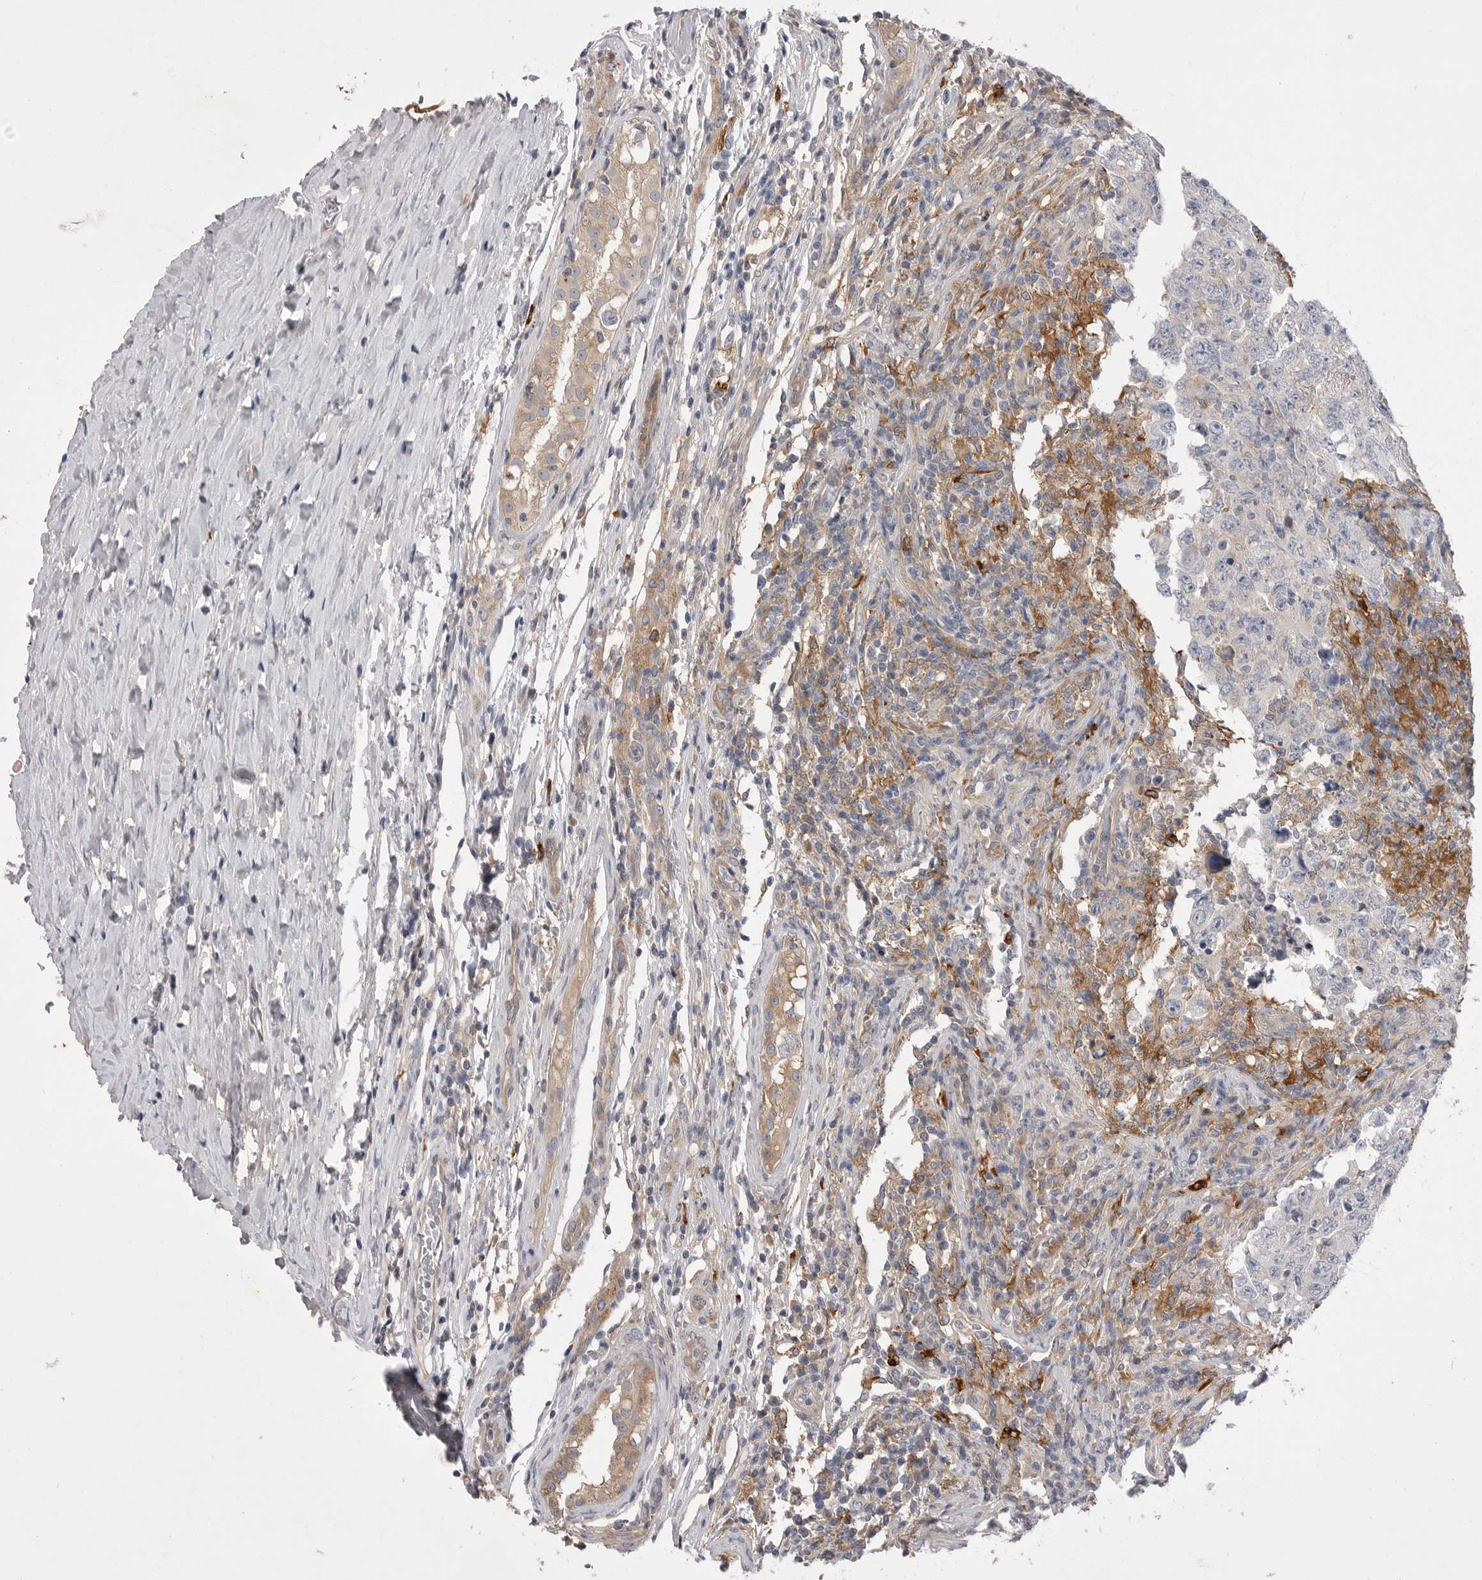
{"staining": {"intensity": "negative", "quantity": "none", "location": "none"}, "tissue": "testis cancer", "cell_type": "Tumor cells", "image_type": "cancer", "snomed": [{"axis": "morphology", "description": "Carcinoma, Embryonal, NOS"}, {"axis": "topography", "description": "Testis"}], "caption": "A micrograph of human testis embryonal carcinoma is negative for staining in tumor cells.", "gene": "VAC14", "patient": {"sex": "male", "age": 26}}